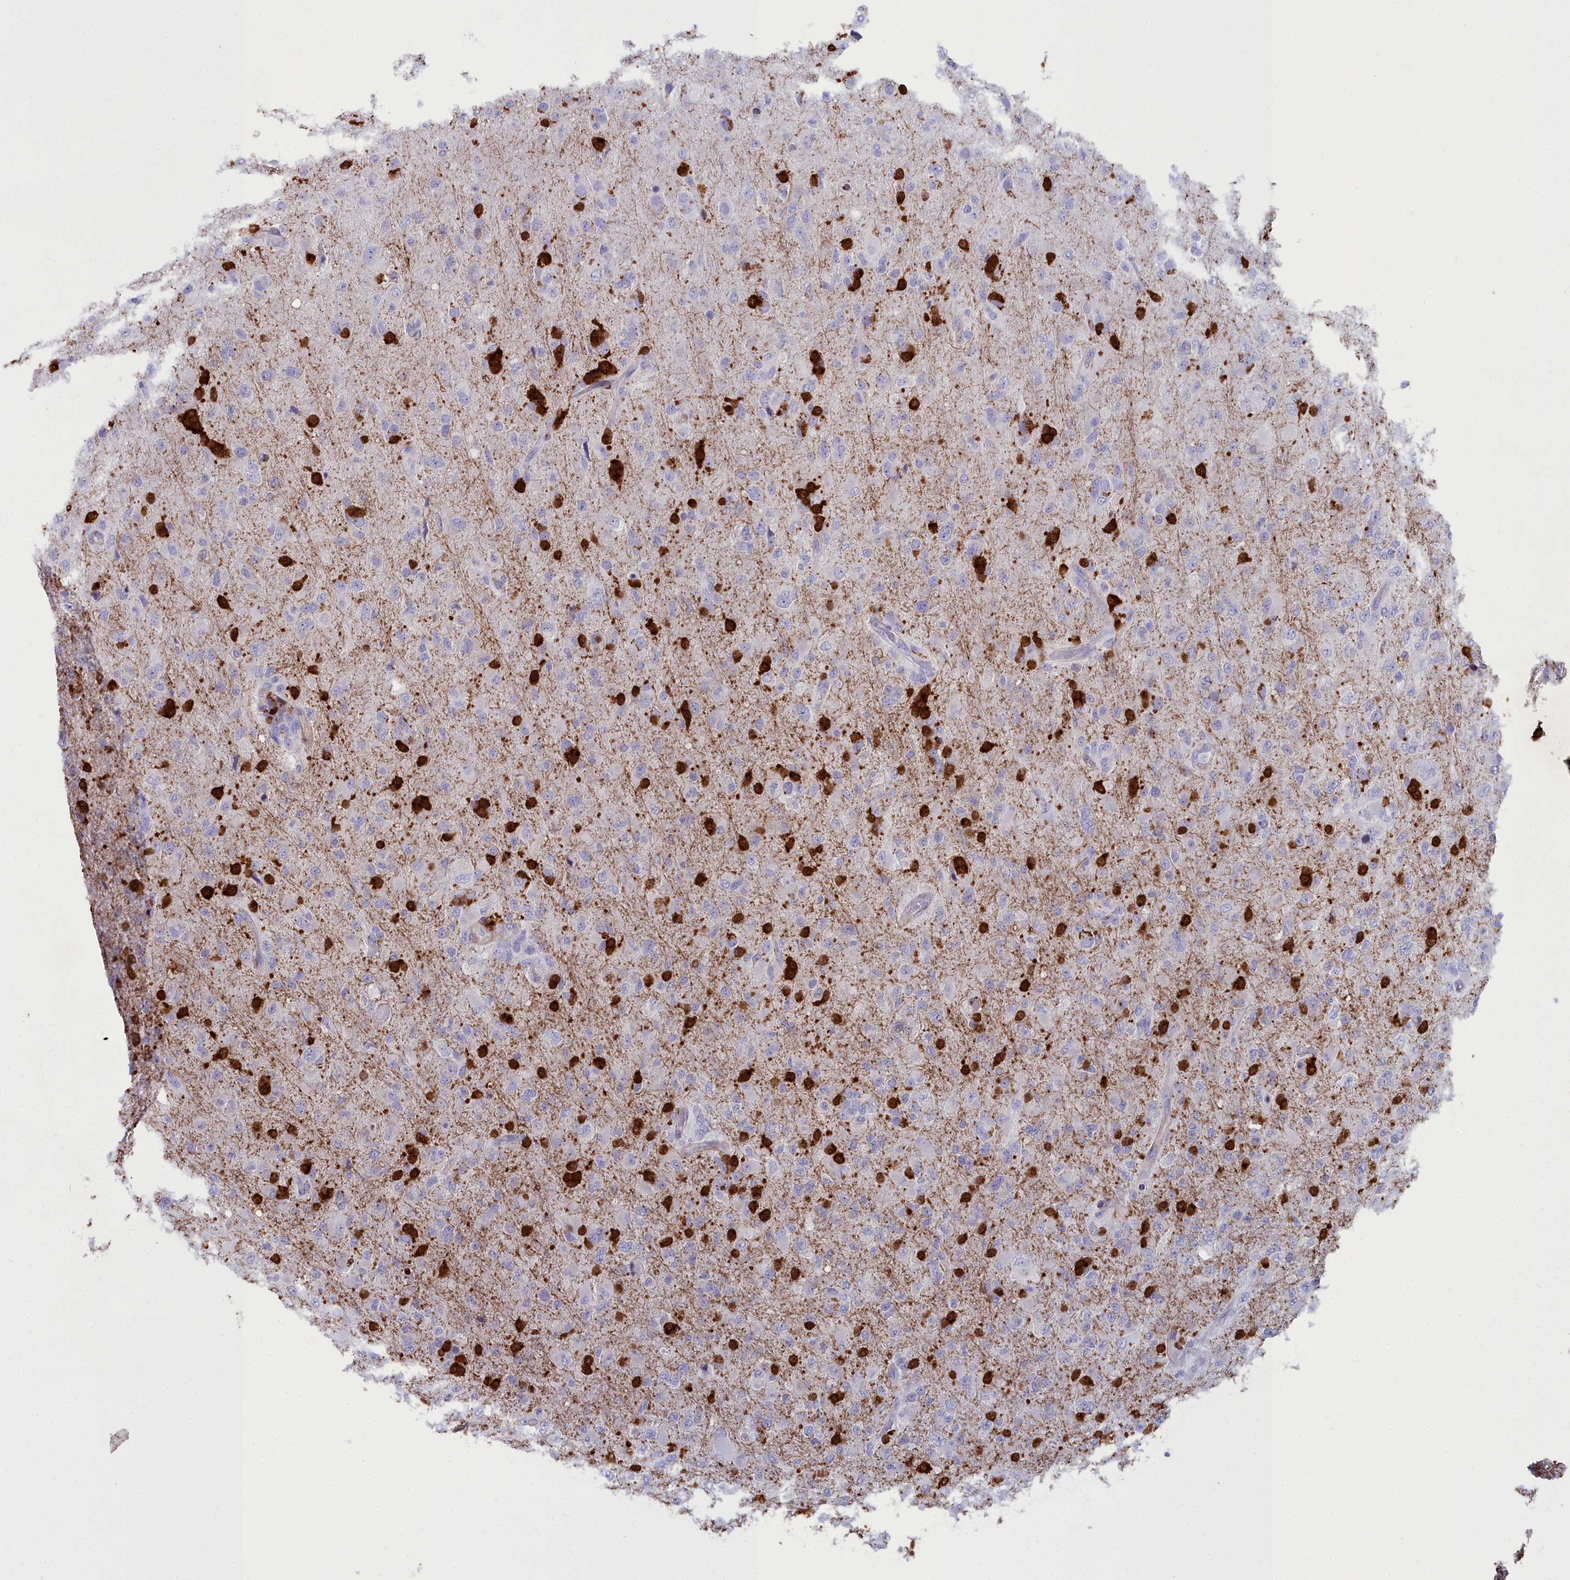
{"staining": {"intensity": "strong", "quantity": "25%-75%", "location": "nuclear"}, "tissue": "glioma", "cell_type": "Tumor cells", "image_type": "cancer", "snomed": [{"axis": "morphology", "description": "Glioma, malignant, Low grade"}, {"axis": "topography", "description": "Brain"}], "caption": "Malignant glioma (low-grade) was stained to show a protein in brown. There is high levels of strong nuclear positivity in approximately 25%-75% of tumor cells.", "gene": "PPP1R14A", "patient": {"sex": "male", "age": 65}}